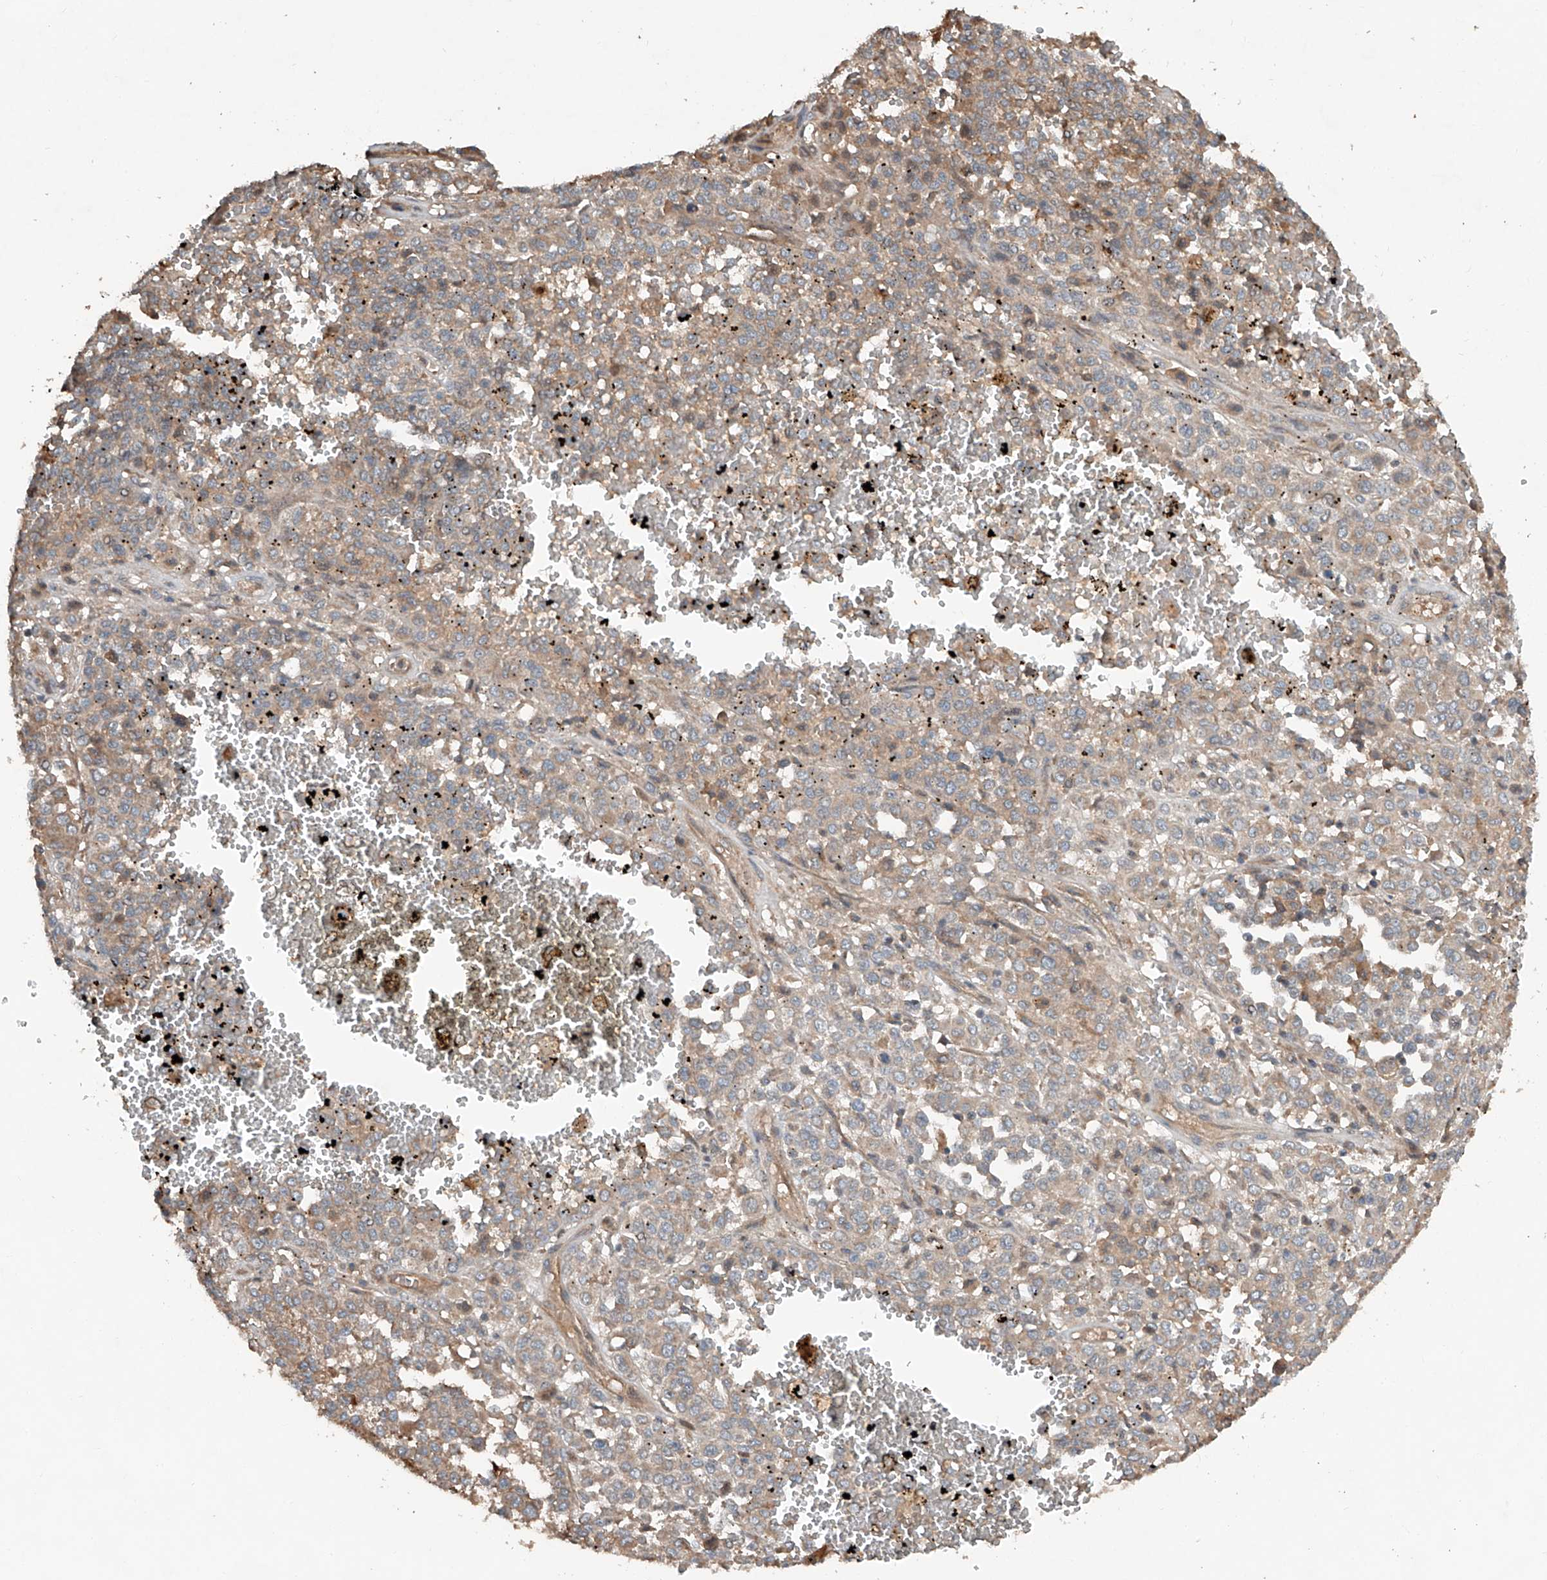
{"staining": {"intensity": "weak", "quantity": ">75%", "location": "cytoplasmic/membranous"}, "tissue": "melanoma", "cell_type": "Tumor cells", "image_type": "cancer", "snomed": [{"axis": "morphology", "description": "Malignant melanoma, Metastatic site"}, {"axis": "topography", "description": "Pancreas"}], "caption": "This micrograph shows IHC staining of malignant melanoma (metastatic site), with low weak cytoplasmic/membranous staining in approximately >75% of tumor cells.", "gene": "ADAM23", "patient": {"sex": "female", "age": 30}}